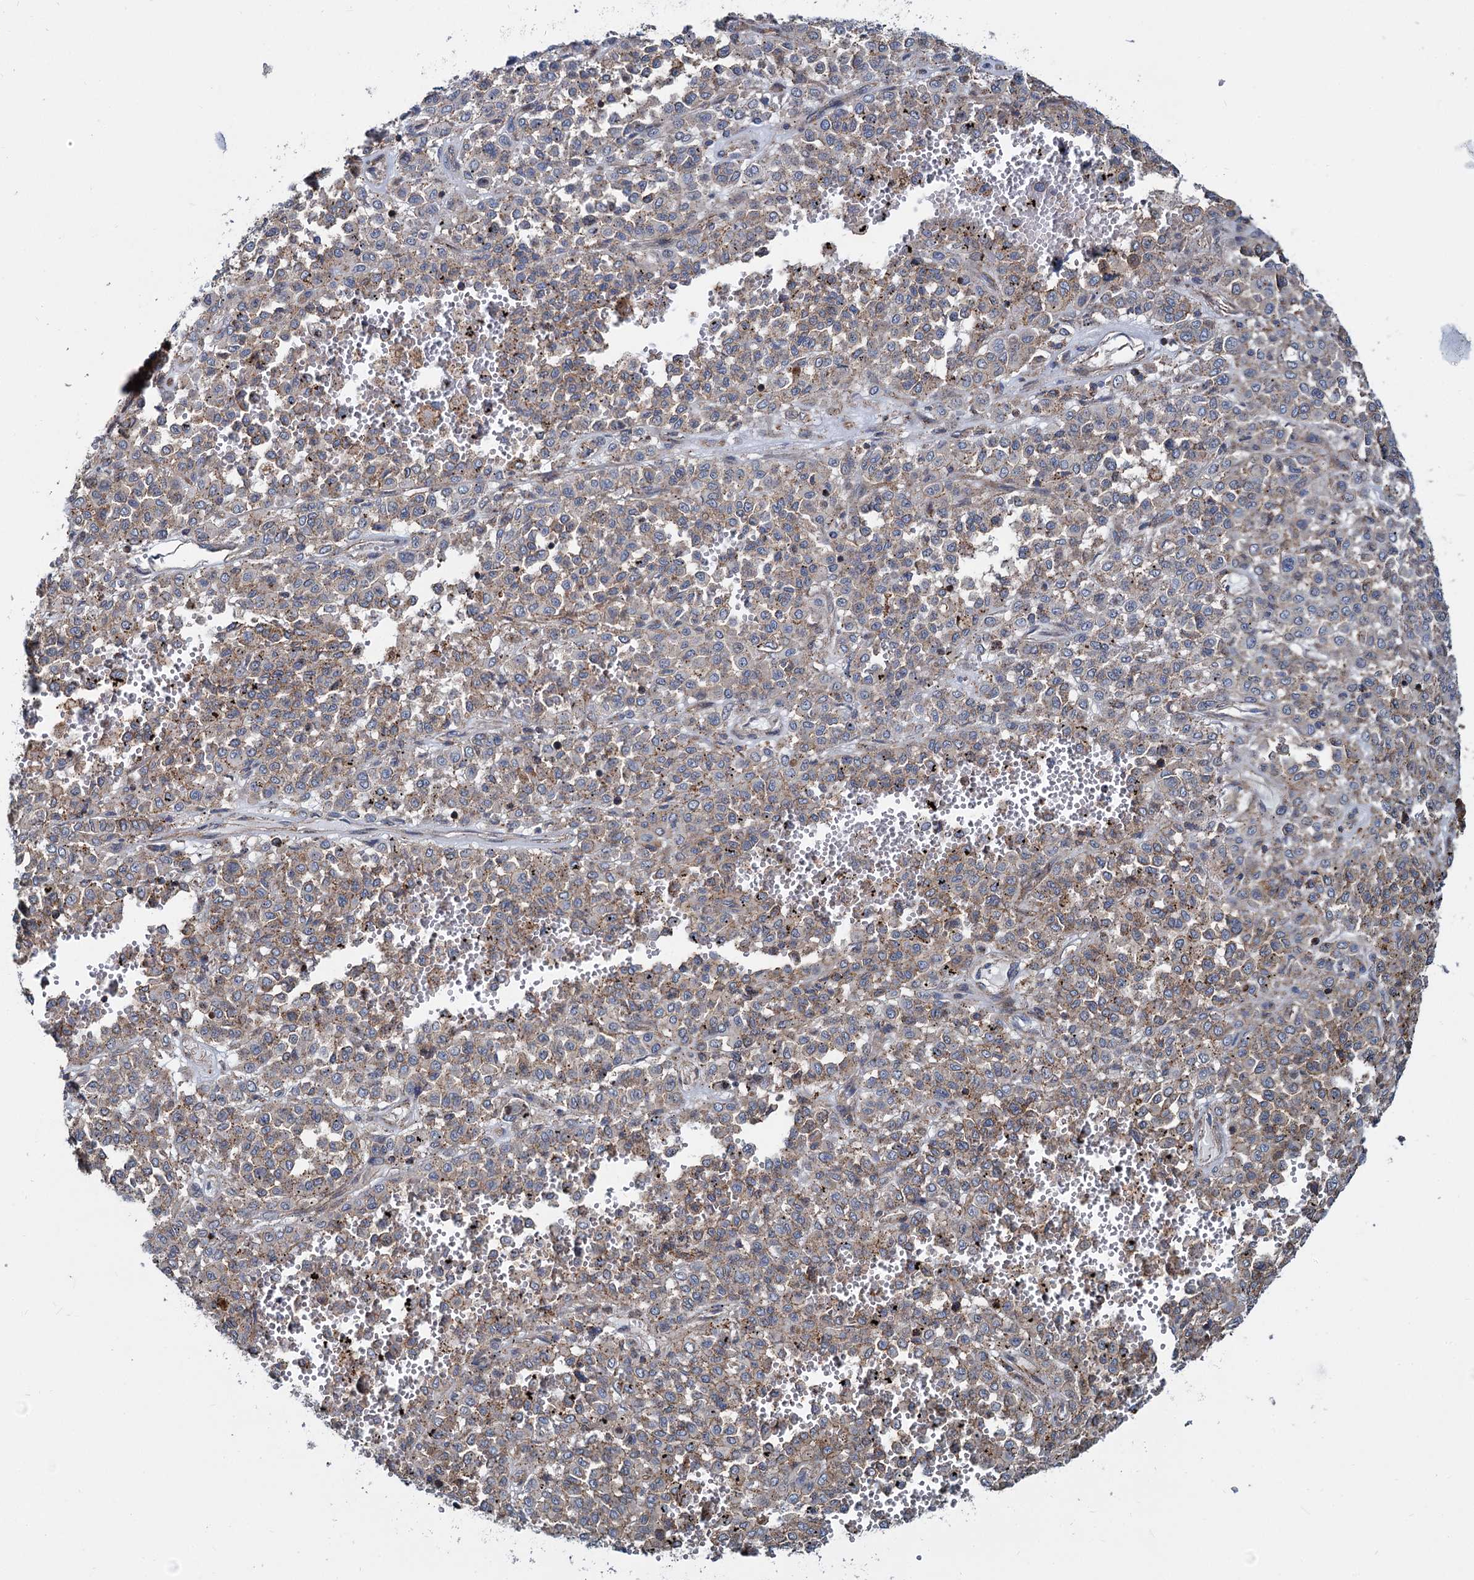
{"staining": {"intensity": "weak", "quantity": "25%-75%", "location": "cytoplasmic/membranous"}, "tissue": "melanoma", "cell_type": "Tumor cells", "image_type": "cancer", "snomed": [{"axis": "morphology", "description": "Malignant melanoma, Metastatic site"}, {"axis": "topography", "description": "Pancreas"}], "caption": "This is an image of immunohistochemistry staining of malignant melanoma (metastatic site), which shows weak expression in the cytoplasmic/membranous of tumor cells.", "gene": "PSEN1", "patient": {"sex": "female", "age": 30}}